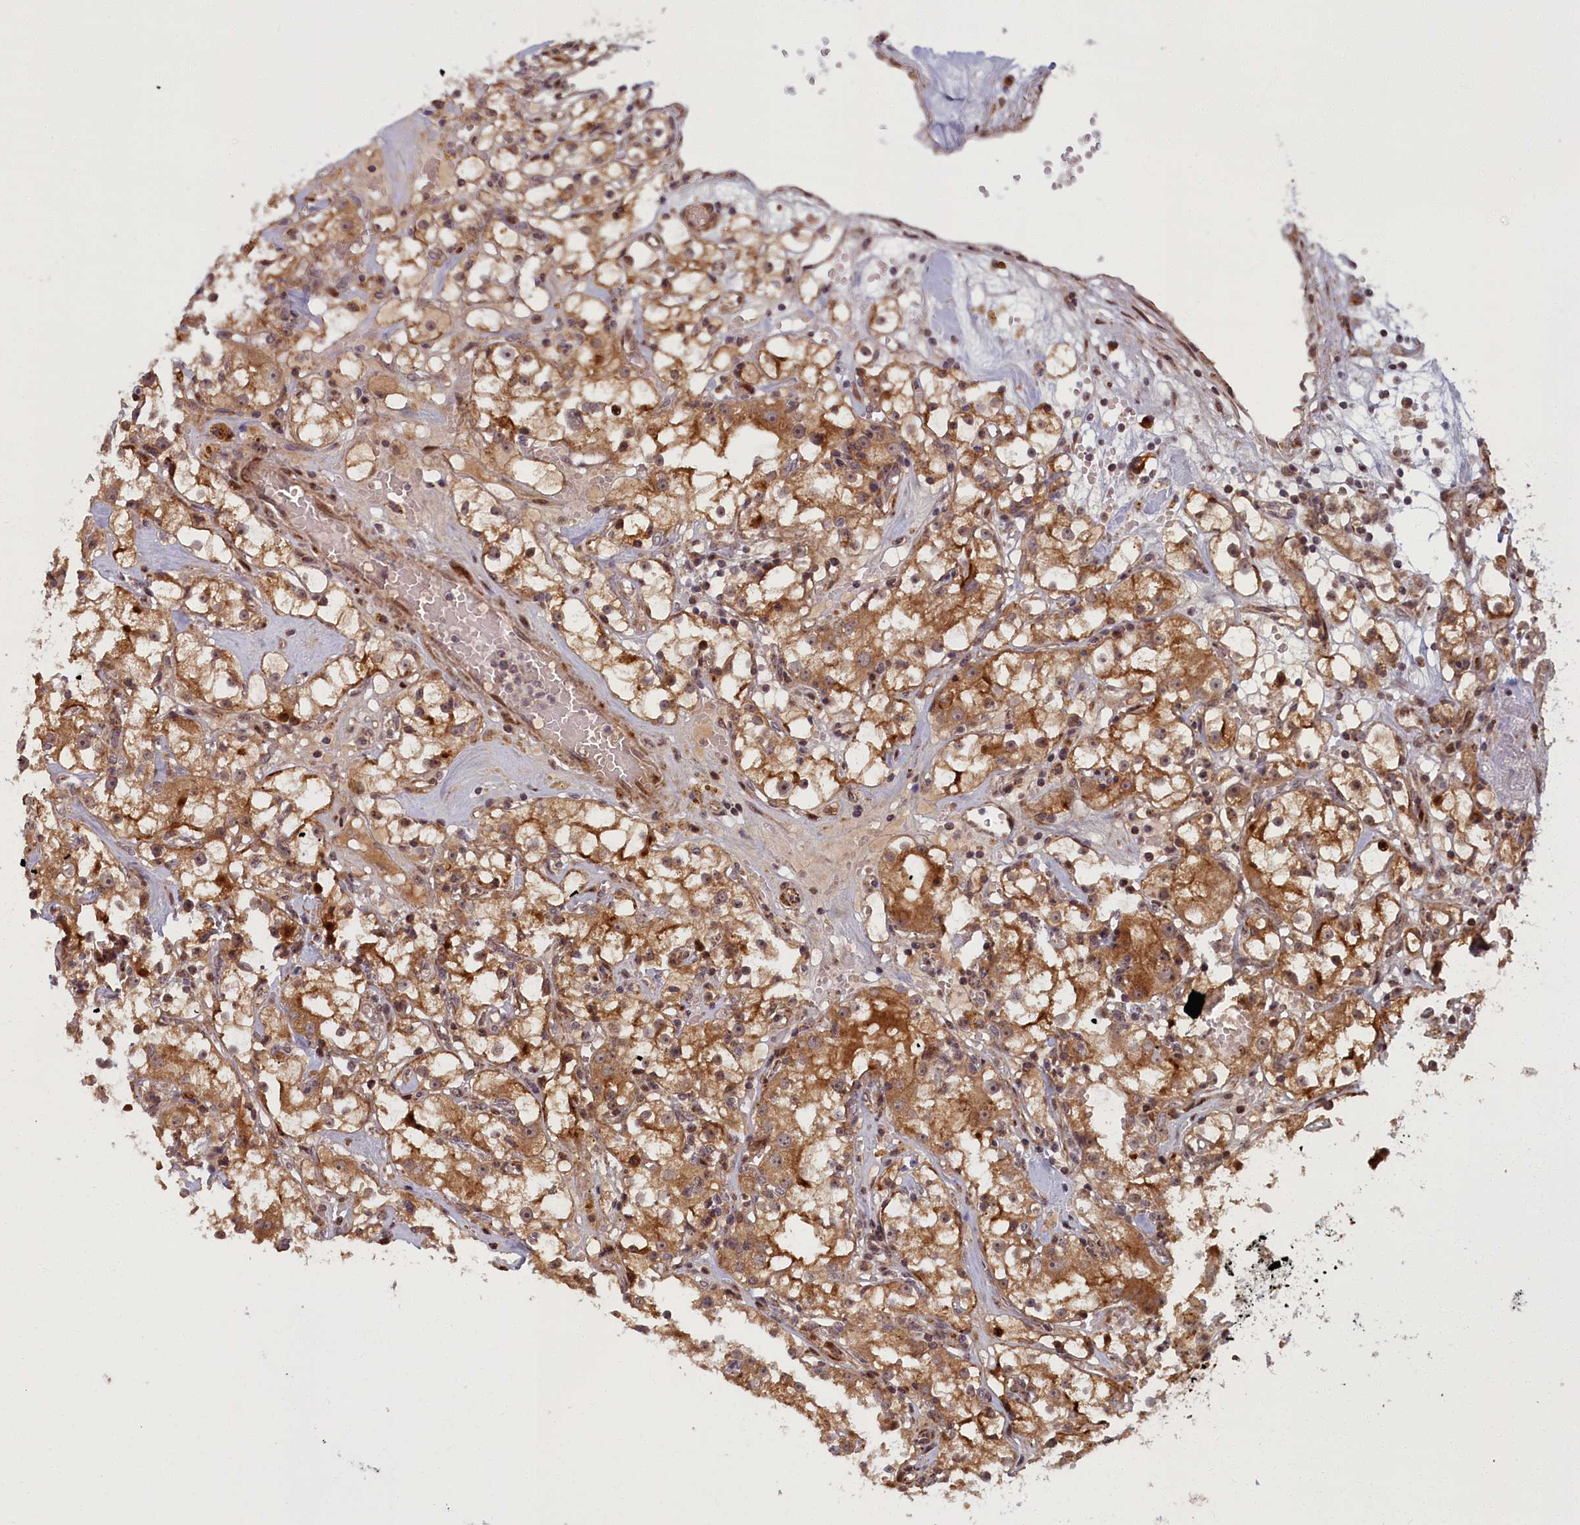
{"staining": {"intensity": "moderate", "quantity": ">75%", "location": "cytoplasmic/membranous,nuclear"}, "tissue": "renal cancer", "cell_type": "Tumor cells", "image_type": "cancer", "snomed": [{"axis": "morphology", "description": "Adenocarcinoma, NOS"}, {"axis": "topography", "description": "Kidney"}], "caption": "This photomicrograph displays immunohistochemistry staining of renal cancer (adenocarcinoma), with medium moderate cytoplasmic/membranous and nuclear expression in about >75% of tumor cells.", "gene": "PLA2G10", "patient": {"sex": "male", "age": 56}}